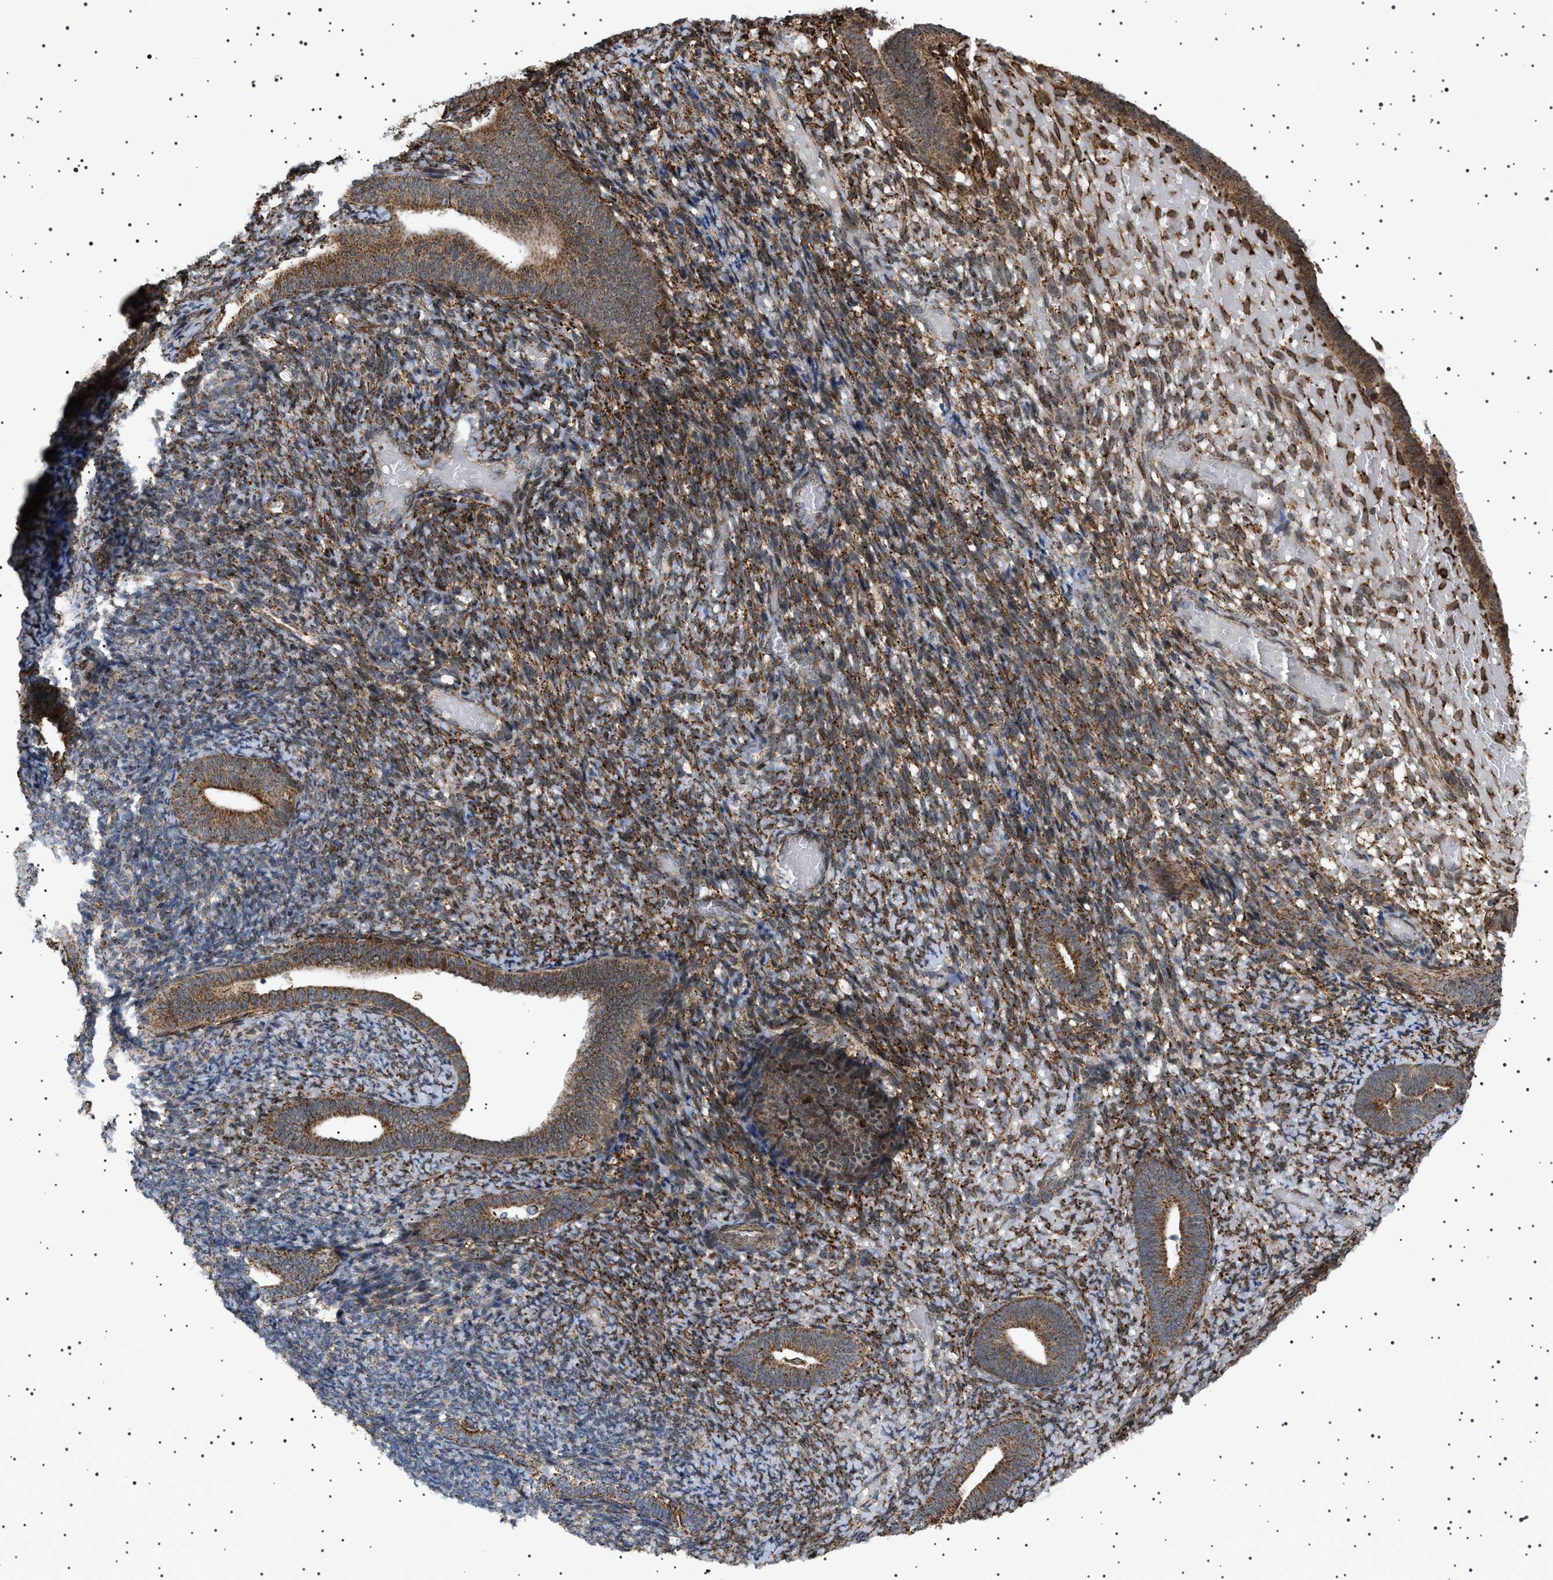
{"staining": {"intensity": "moderate", "quantity": "25%-75%", "location": "cytoplasmic/membranous"}, "tissue": "endometrium", "cell_type": "Cells in endometrial stroma", "image_type": "normal", "snomed": [{"axis": "morphology", "description": "Normal tissue, NOS"}, {"axis": "topography", "description": "Endometrium"}], "caption": "Immunohistochemical staining of normal endometrium displays moderate cytoplasmic/membranous protein staining in approximately 25%-75% of cells in endometrial stroma.", "gene": "MELK", "patient": {"sex": "female", "age": 66}}